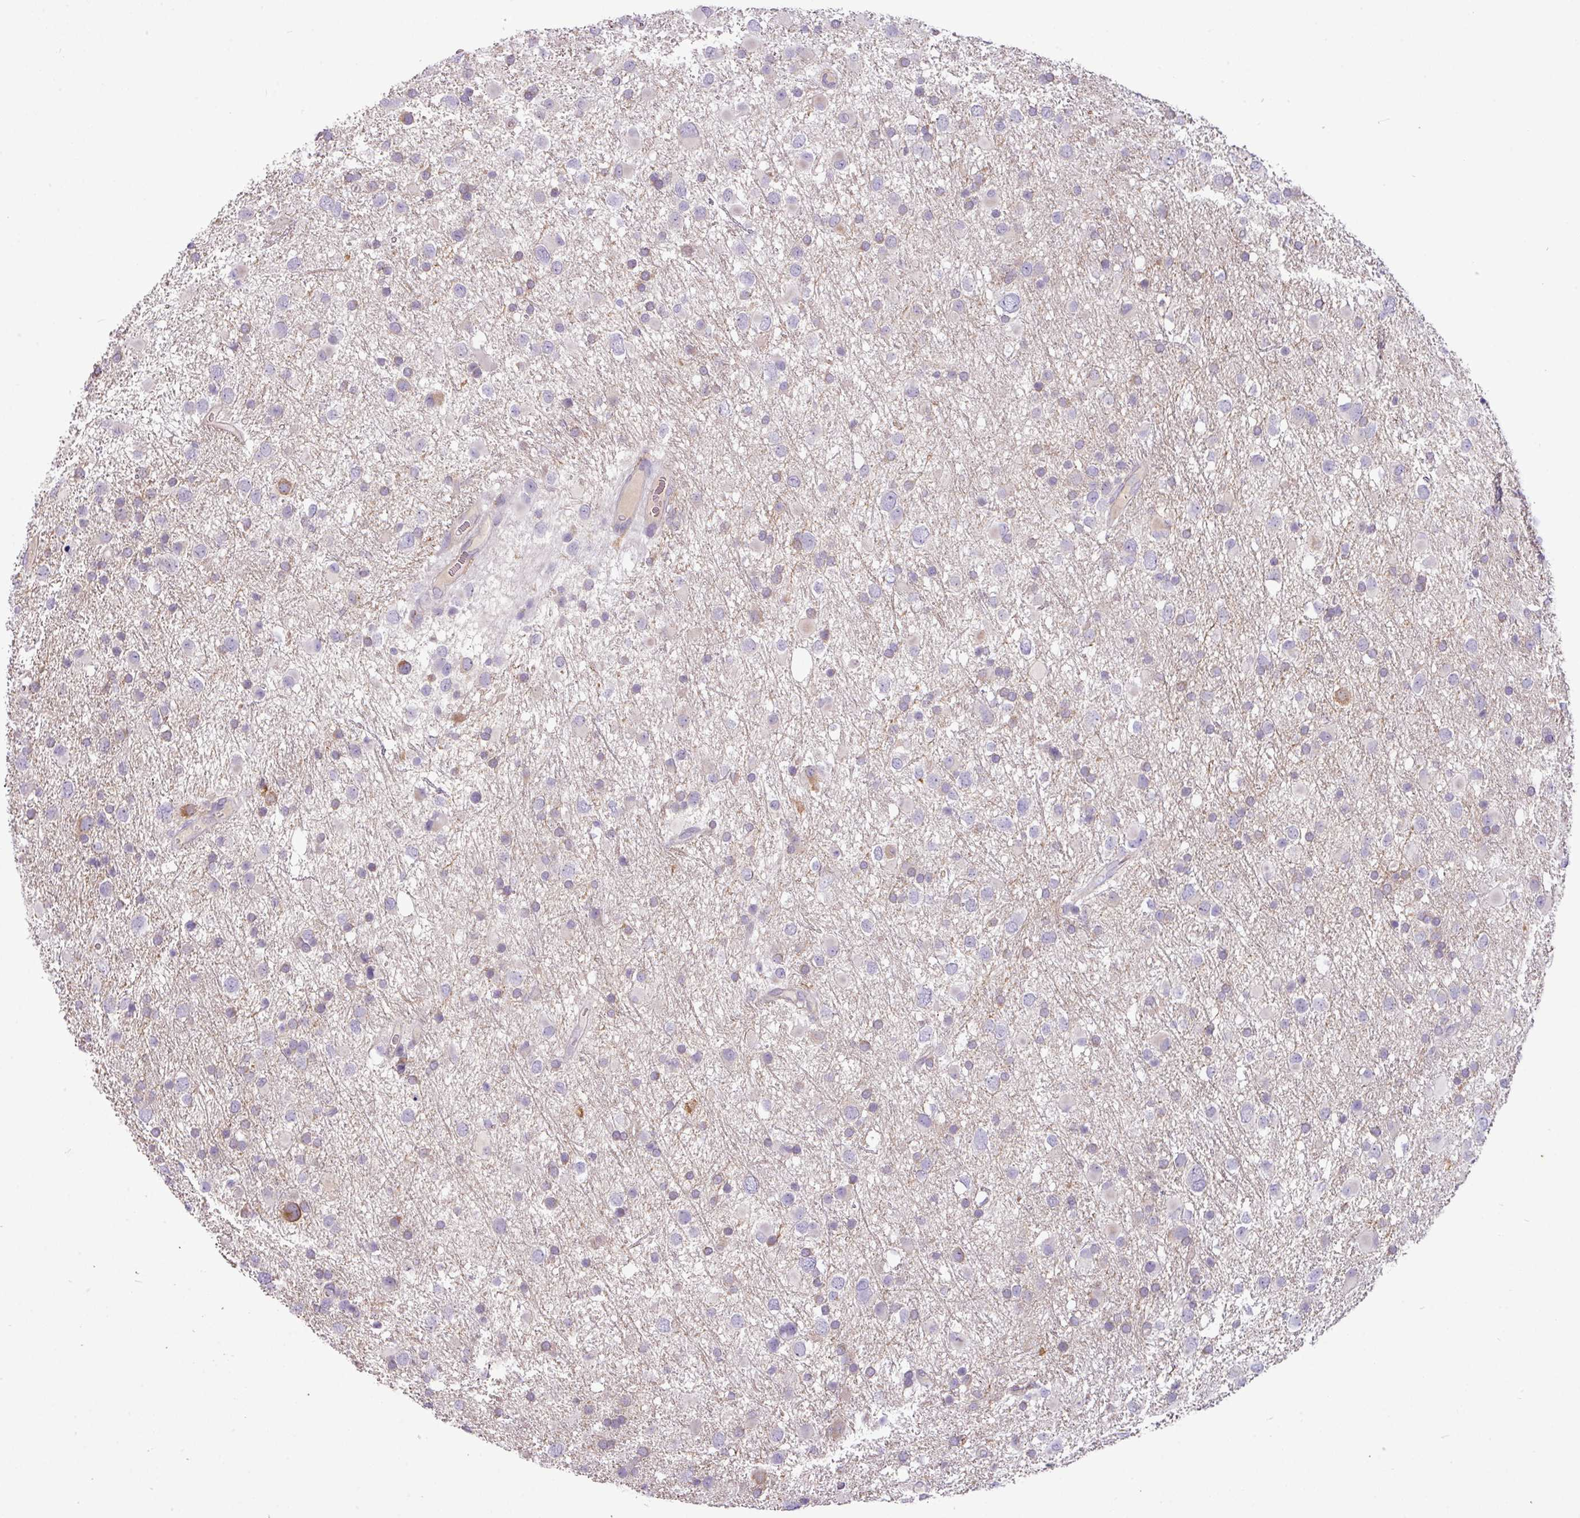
{"staining": {"intensity": "negative", "quantity": "none", "location": "none"}, "tissue": "glioma", "cell_type": "Tumor cells", "image_type": "cancer", "snomed": [{"axis": "morphology", "description": "Glioma, malignant, Low grade"}, {"axis": "topography", "description": "Brain"}], "caption": "Tumor cells are negative for protein expression in human low-grade glioma (malignant).", "gene": "ZNF524", "patient": {"sex": "female", "age": 32}}